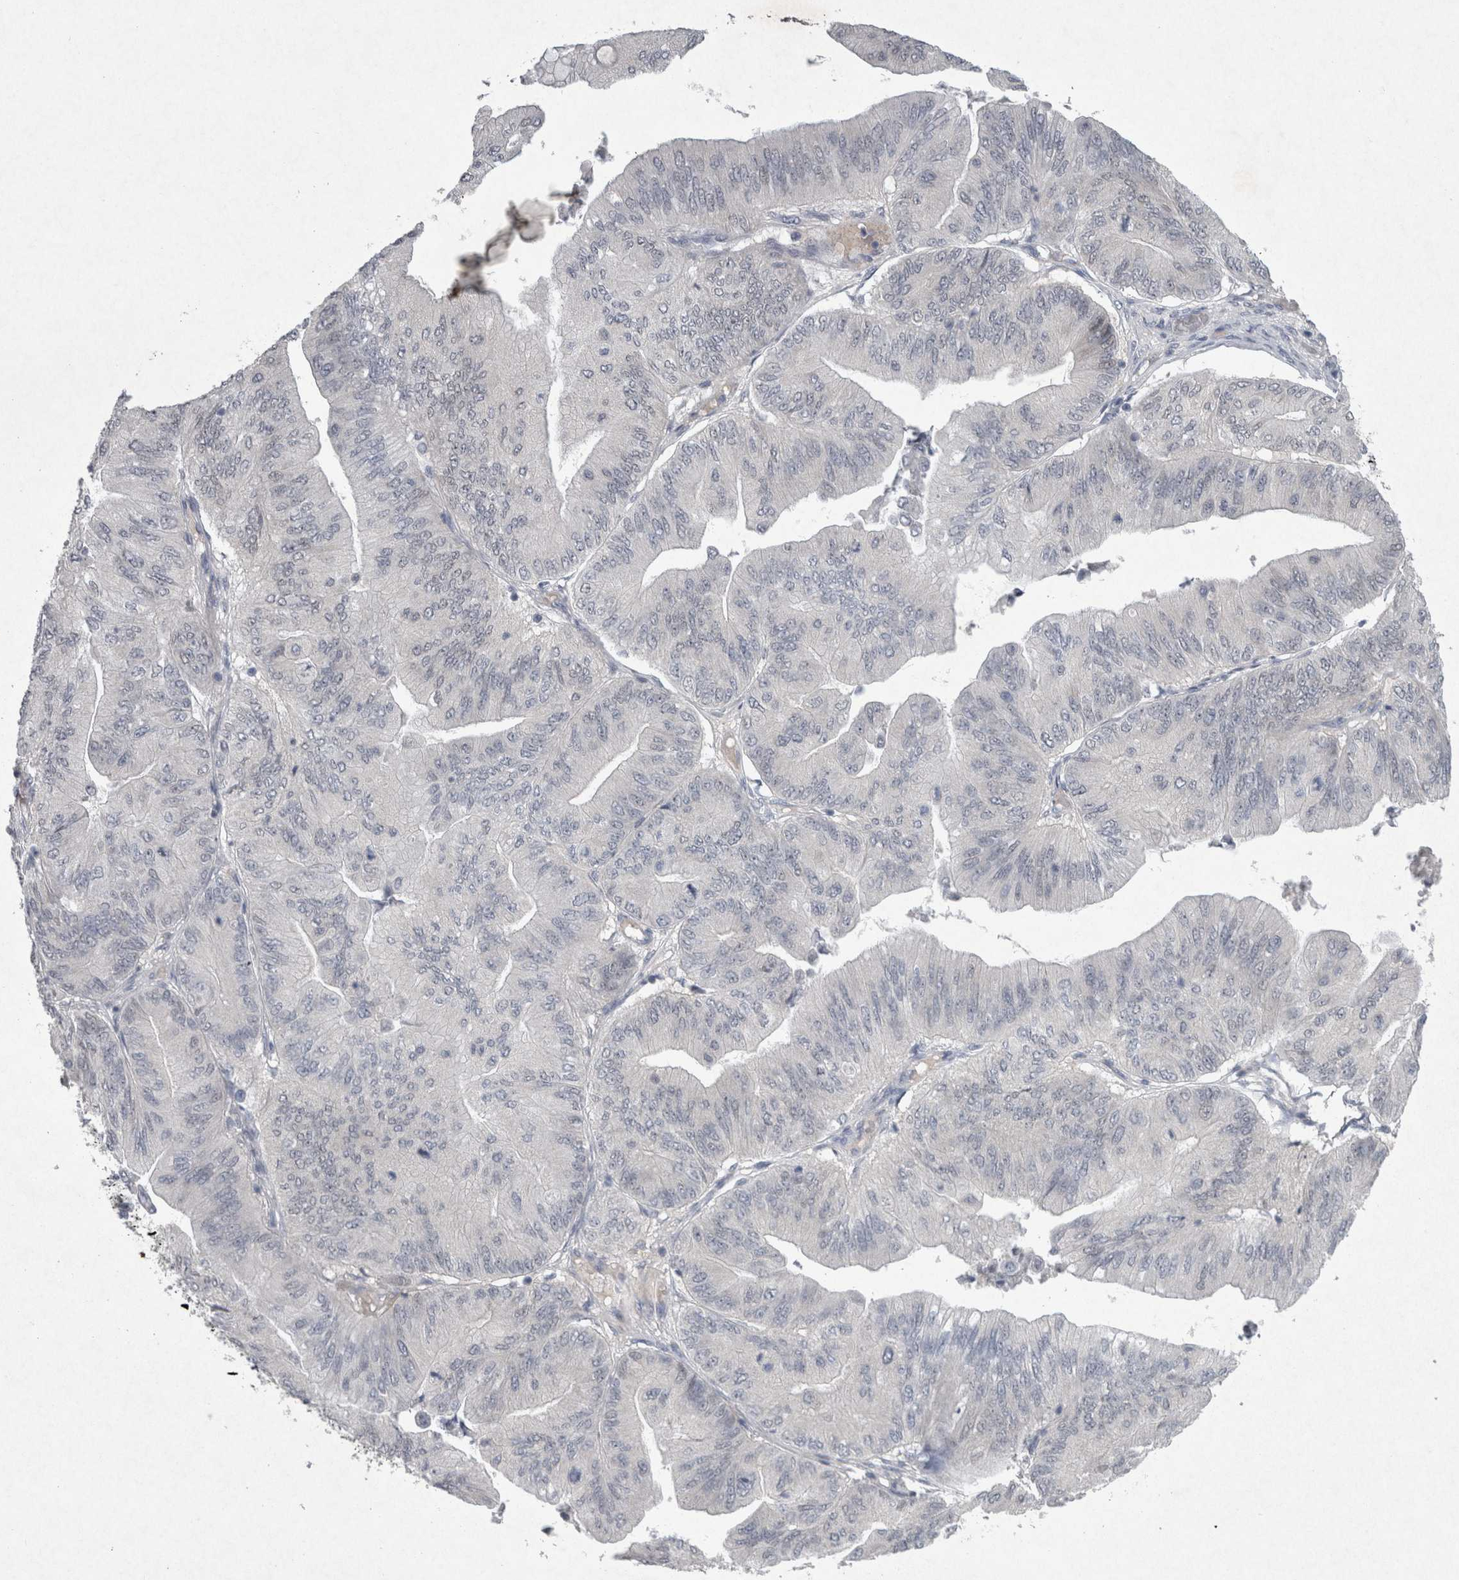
{"staining": {"intensity": "moderate", "quantity": "<25%", "location": "nuclear"}, "tissue": "ovarian cancer", "cell_type": "Tumor cells", "image_type": "cancer", "snomed": [{"axis": "morphology", "description": "Cystadenocarcinoma, mucinous, NOS"}, {"axis": "topography", "description": "Ovary"}], "caption": "Ovarian cancer (mucinous cystadenocarcinoma) stained for a protein (brown) demonstrates moderate nuclear positive staining in about <25% of tumor cells.", "gene": "PDX1", "patient": {"sex": "female", "age": 61}}